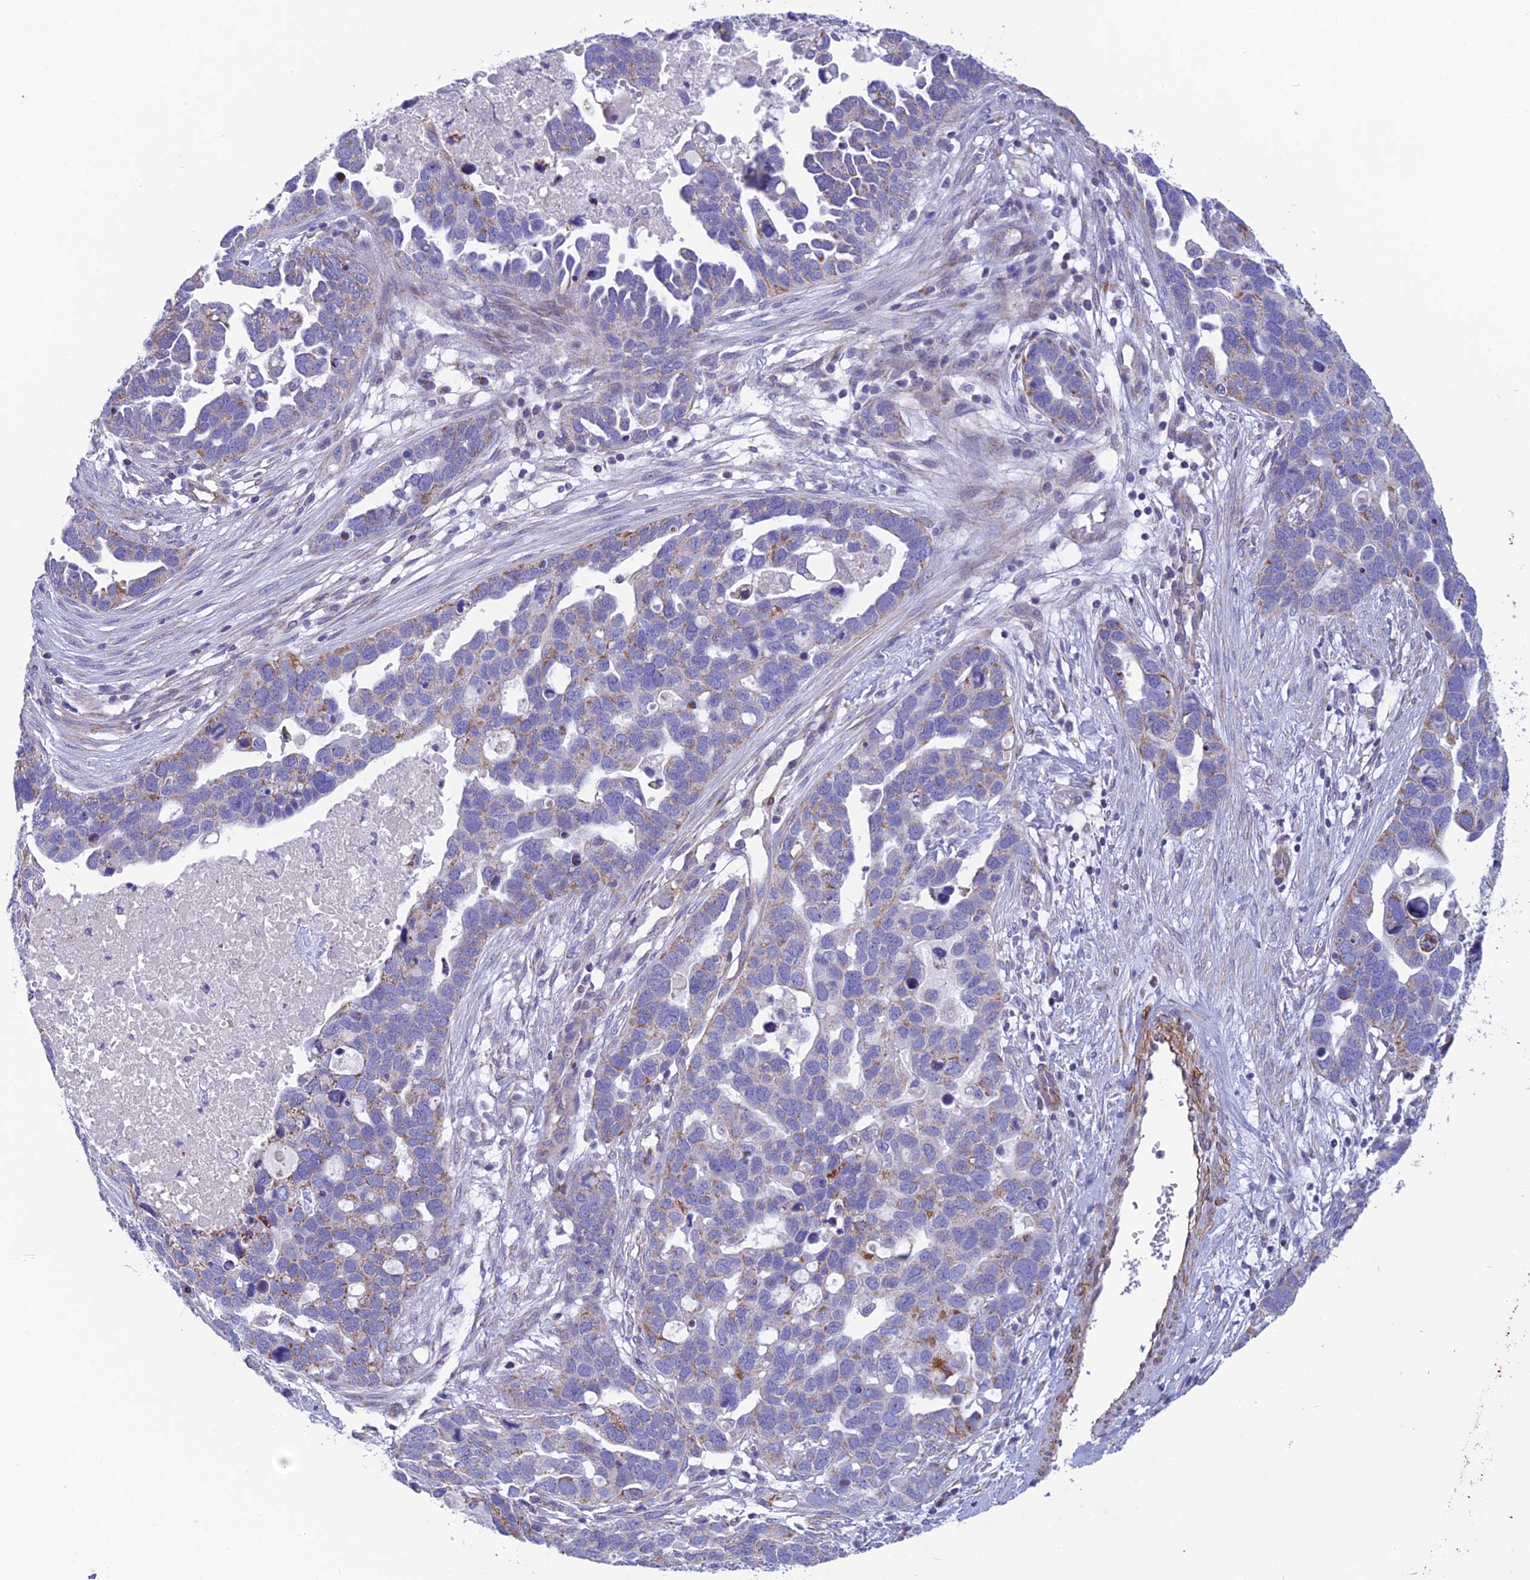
{"staining": {"intensity": "weak", "quantity": "25%-75%", "location": "cytoplasmic/membranous"}, "tissue": "ovarian cancer", "cell_type": "Tumor cells", "image_type": "cancer", "snomed": [{"axis": "morphology", "description": "Cystadenocarcinoma, serous, NOS"}, {"axis": "topography", "description": "Ovary"}], "caption": "An image of ovarian cancer (serous cystadenocarcinoma) stained for a protein reveals weak cytoplasmic/membranous brown staining in tumor cells. The staining is performed using DAB brown chromogen to label protein expression. The nuclei are counter-stained blue using hematoxylin.", "gene": "POMGNT1", "patient": {"sex": "female", "age": 54}}